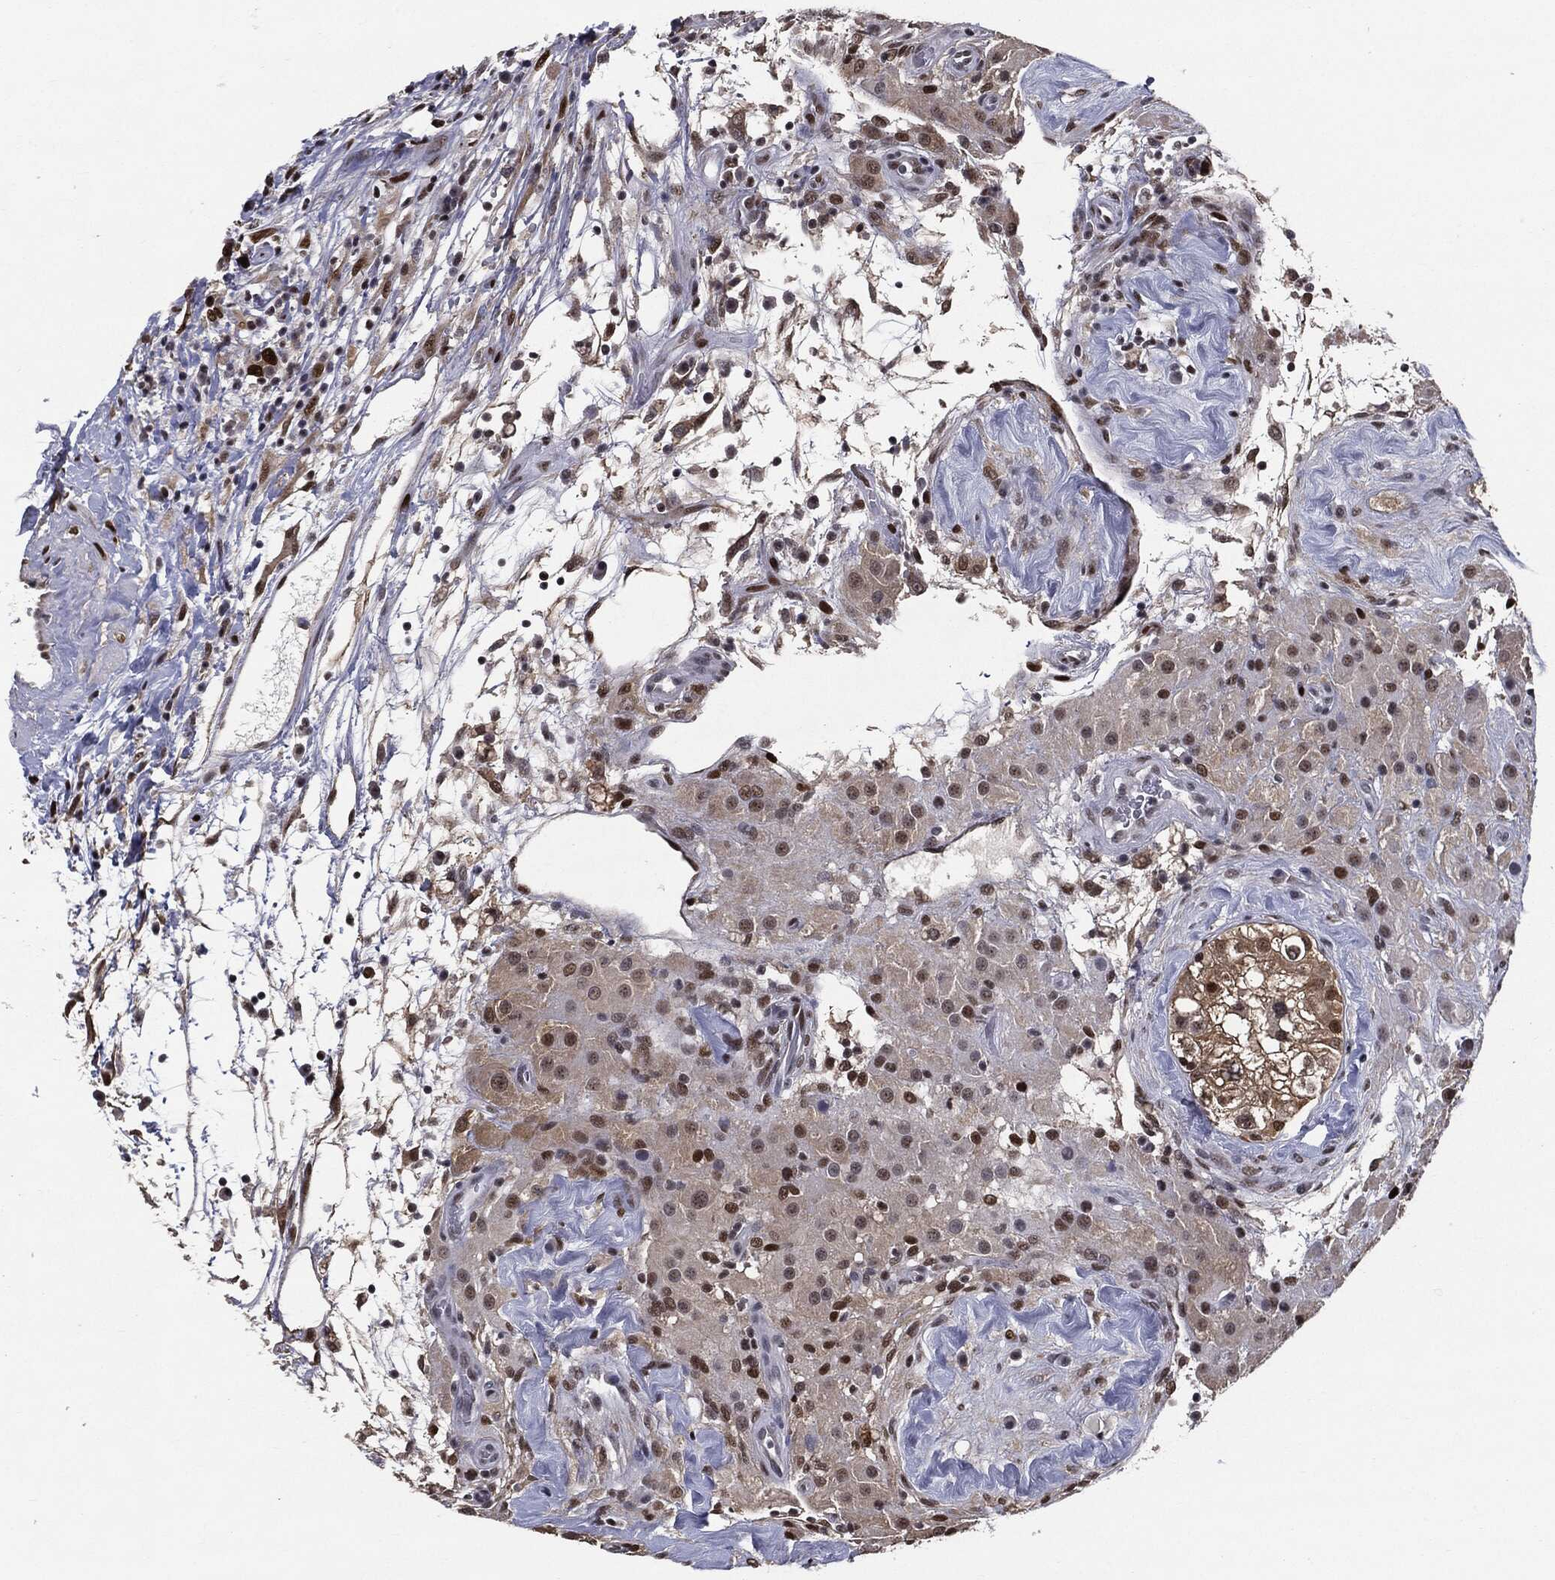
{"staining": {"intensity": "moderate", "quantity": "<25%", "location": "cytoplasmic/membranous,nuclear"}, "tissue": "testis cancer", "cell_type": "Tumor cells", "image_type": "cancer", "snomed": [{"axis": "morphology", "description": "Seminoma, NOS"}, {"axis": "topography", "description": "Testis"}], "caption": "Tumor cells show low levels of moderate cytoplasmic/membranous and nuclear staining in approximately <25% of cells in seminoma (testis).", "gene": "JUN", "patient": {"sex": "male", "age": 34}}